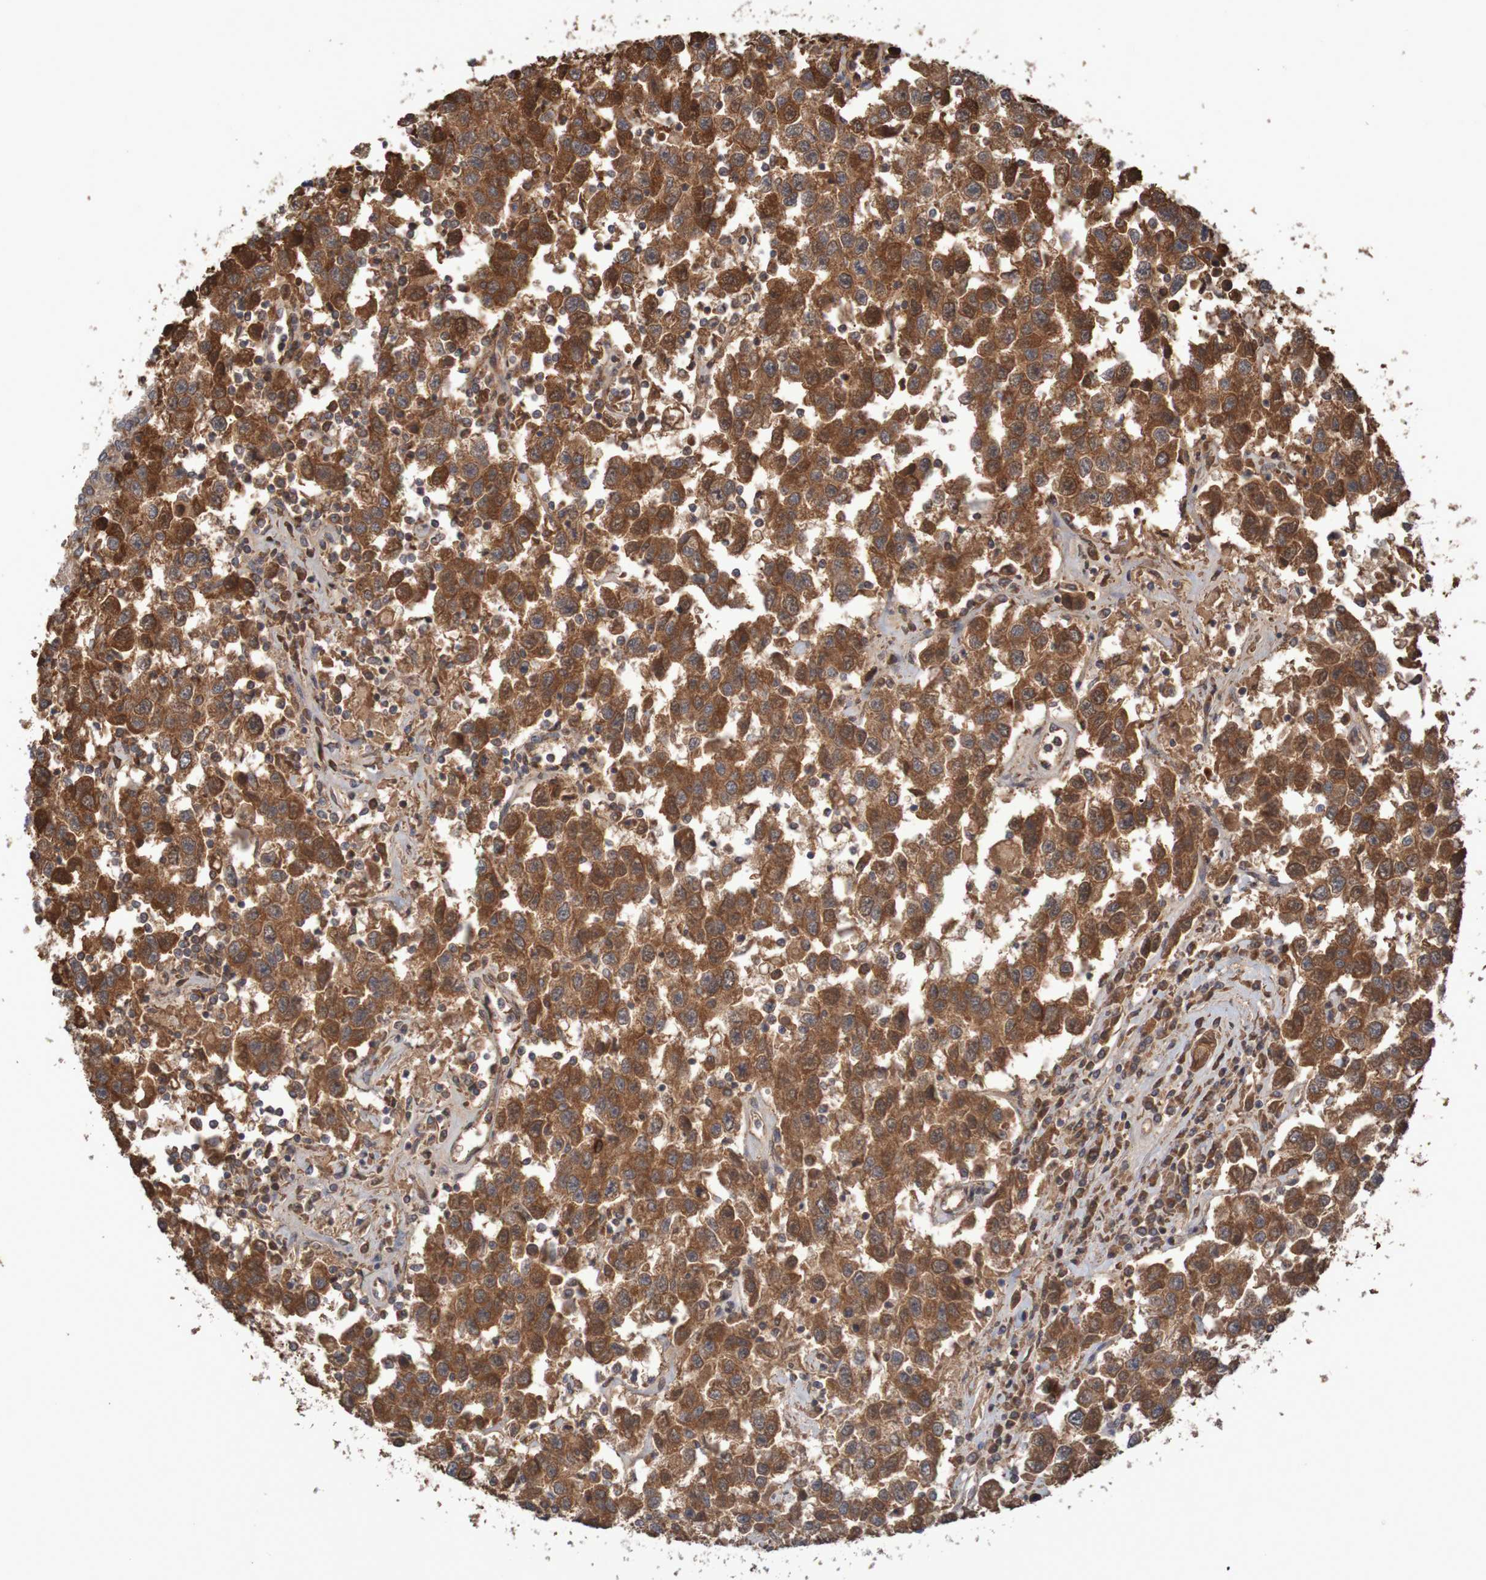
{"staining": {"intensity": "strong", "quantity": ">75%", "location": "cytoplasmic/membranous"}, "tissue": "testis cancer", "cell_type": "Tumor cells", "image_type": "cancer", "snomed": [{"axis": "morphology", "description": "Seminoma, NOS"}, {"axis": "topography", "description": "Testis"}], "caption": "A photomicrograph showing strong cytoplasmic/membranous staining in about >75% of tumor cells in testis seminoma, as visualized by brown immunohistochemical staining.", "gene": "MRPL52", "patient": {"sex": "male", "age": 41}}